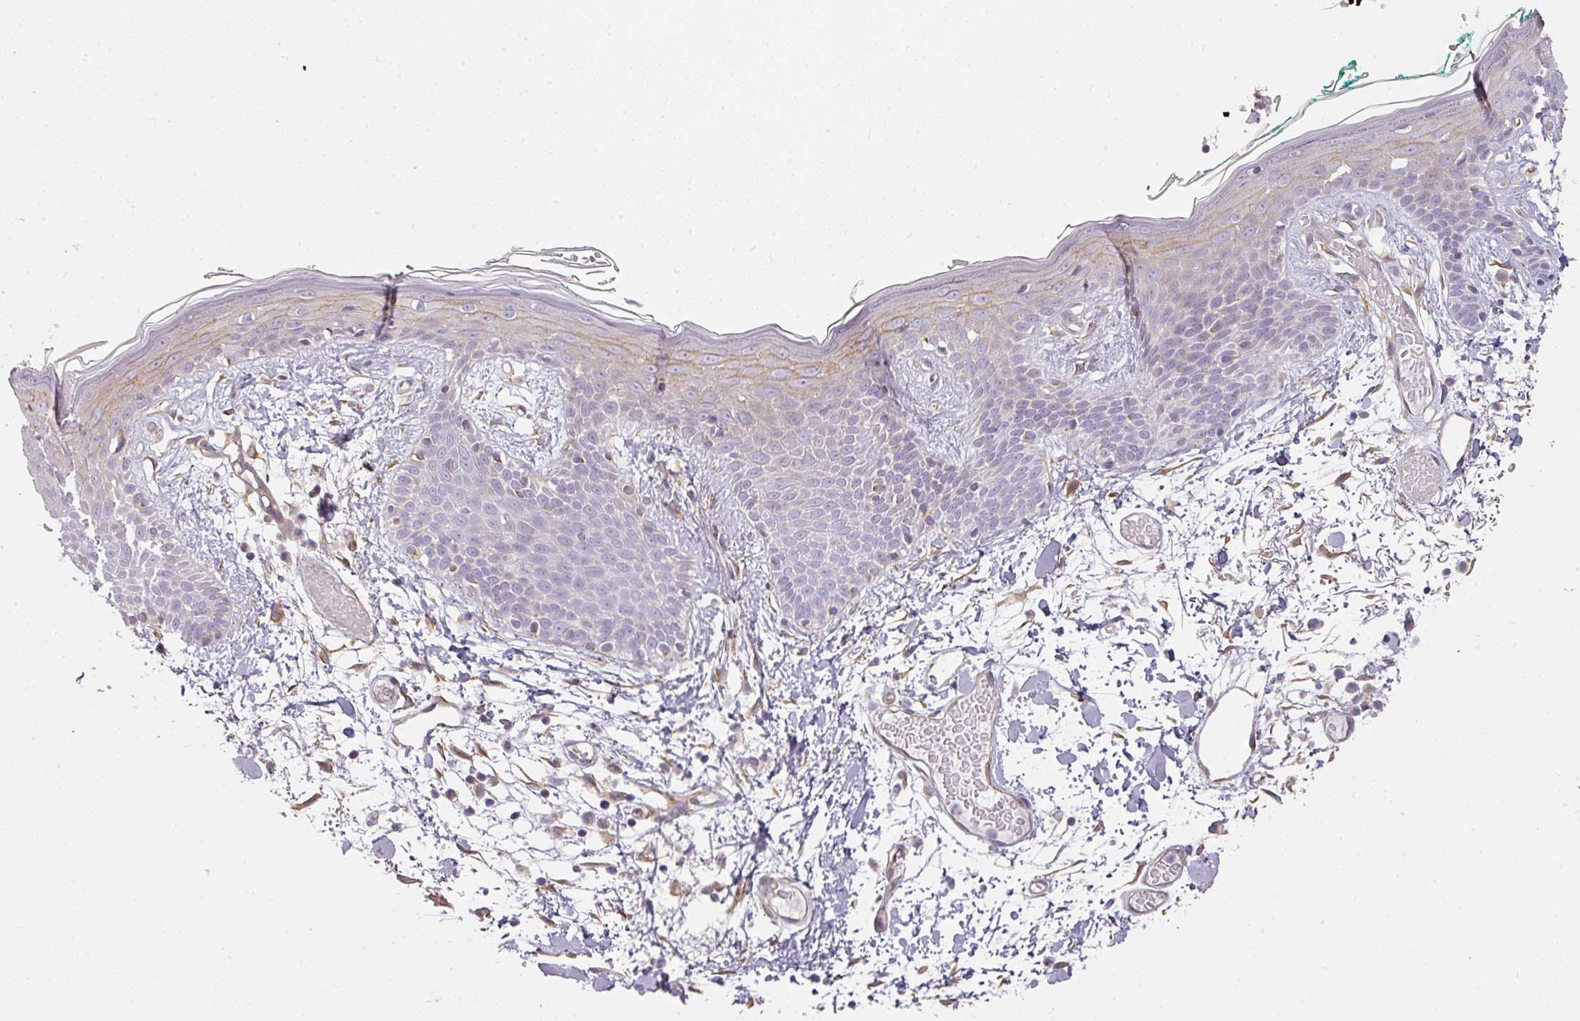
{"staining": {"intensity": "moderate", "quantity": "25%-75%", "location": "cytoplasmic/membranous"}, "tissue": "skin", "cell_type": "Fibroblasts", "image_type": "normal", "snomed": [{"axis": "morphology", "description": "Normal tissue, NOS"}, {"axis": "topography", "description": "Skin"}], "caption": "Unremarkable skin exhibits moderate cytoplasmic/membranous positivity in about 25%-75% of fibroblasts The staining was performed using DAB, with brown indicating positive protein expression. Nuclei are stained blue with hematoxylin..", "gene": "ATP8B2", "patient": {"sex": "male", "age": 79}}